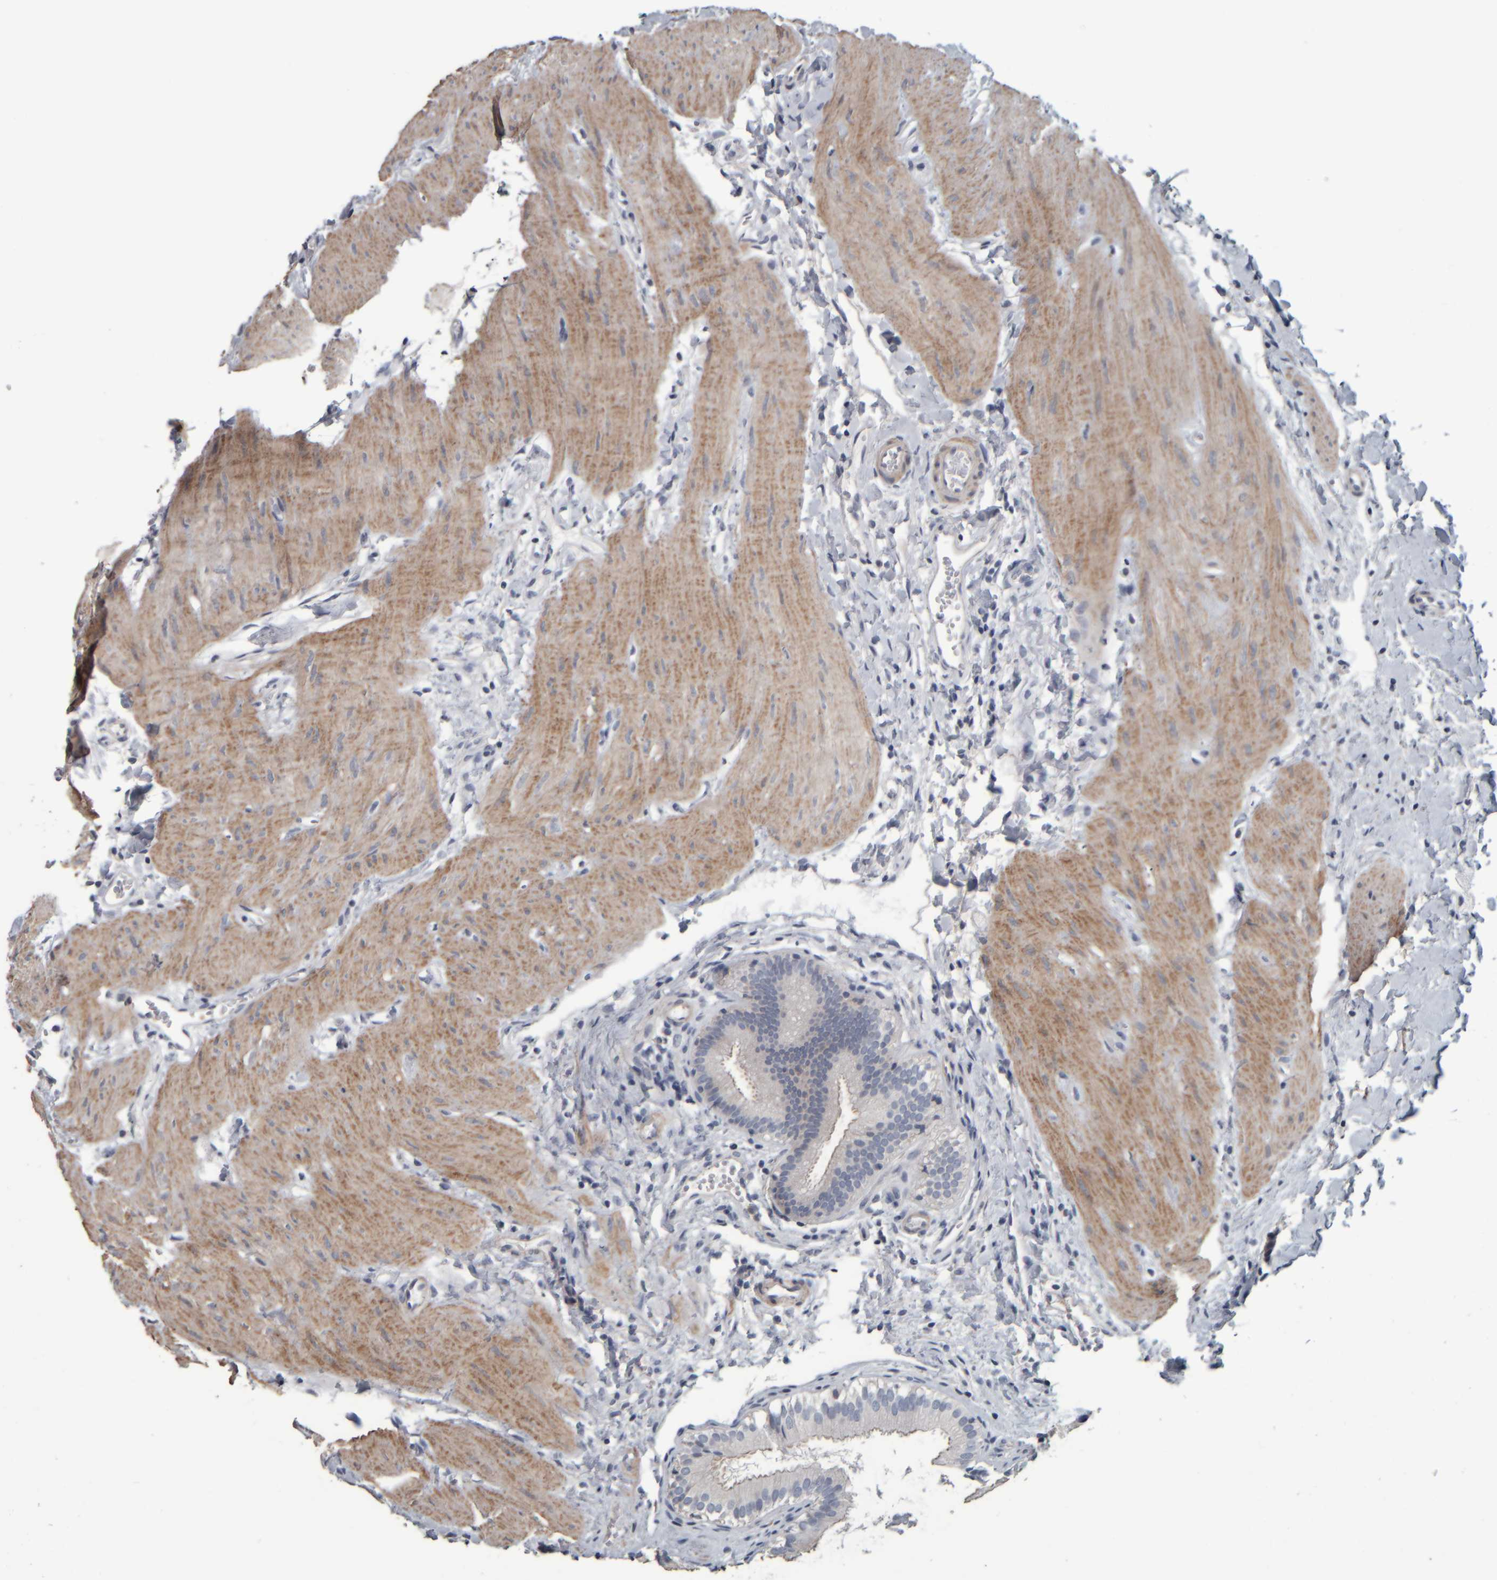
{"staining": {"intensity": "negative", "quantity": "none", "location": "none"}, "tissue": "gallbladder", "cell_type": "Glandular cells", "image_type": "normal", "snomed": [{"axis": "morphology", "description": "Normal tissue, NOS"}, {"axis": "topography", "description": "Gallbladder"}], "caption": "IHC histopathology image of normal human gallbladder stained for a protein (brown), which displays no staining in glandular cells. The staining is performed using DAB brown chromogen with nuclei counter-stained in using hematoxylin.", "gene": "CAVIN4", "patient": {"sex": "female", "age": 26}}